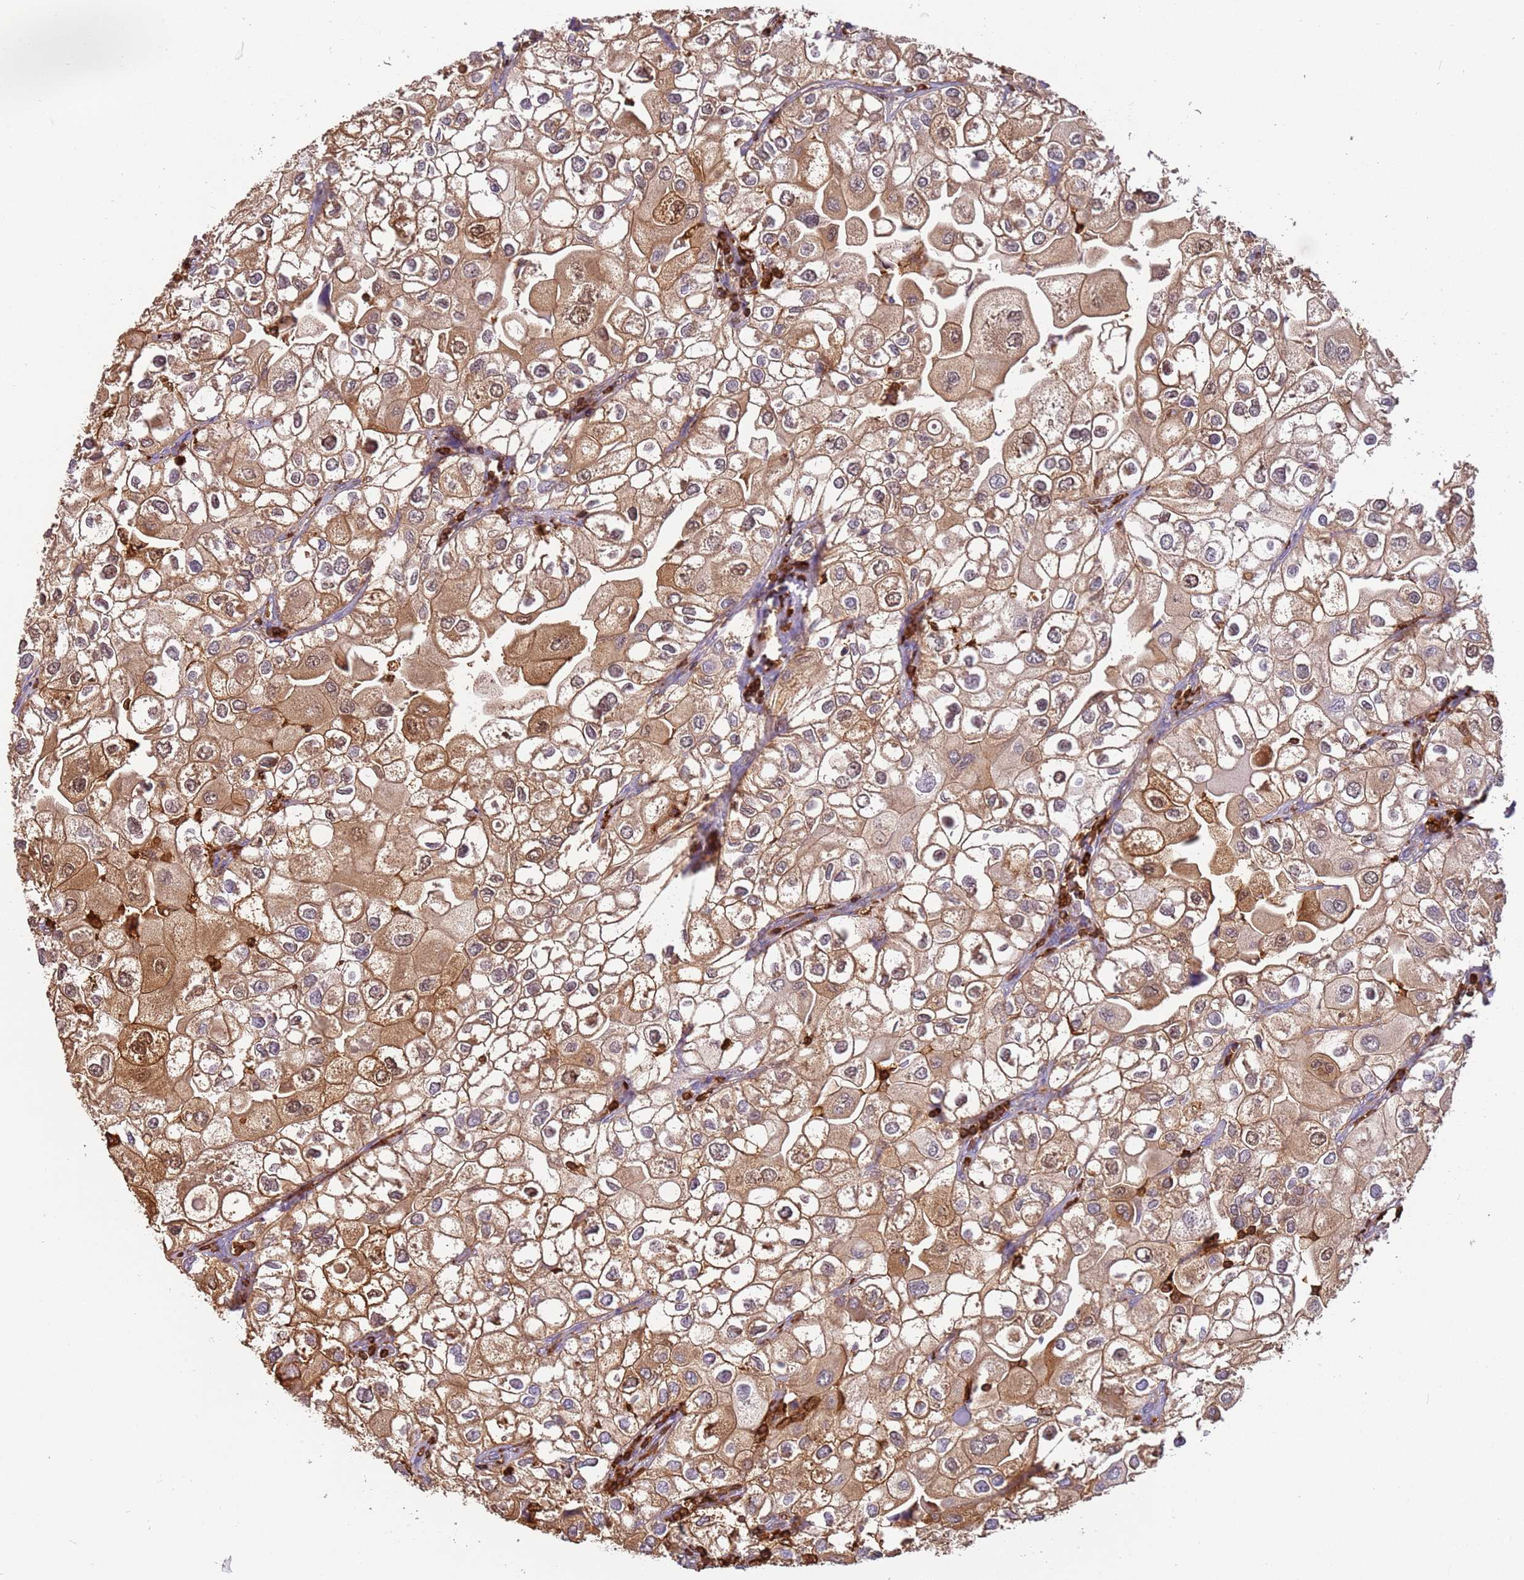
{"staining": {"intensity": "moderate", "quantity": ">75%", "location": "cytoplasmic/membranous,nuclear"}, "tissue": "urothelial cancer", "cell_type": "Tumor cells", "image_type": "cancer", "snomed": [{"axis": "morphology", "description": "Urothelial carcinoma, High grade"}, {"axis": "topography", "description": "Urinary bladder"}], "caption": "A histopathology image of urothelial cancer stained for a protein reveals moderate cytoplasmic/membranous and nuclear brown staining in tumor cells.", "gene": "OR6P1", "patient": {"sex": "male", "age": 64}}